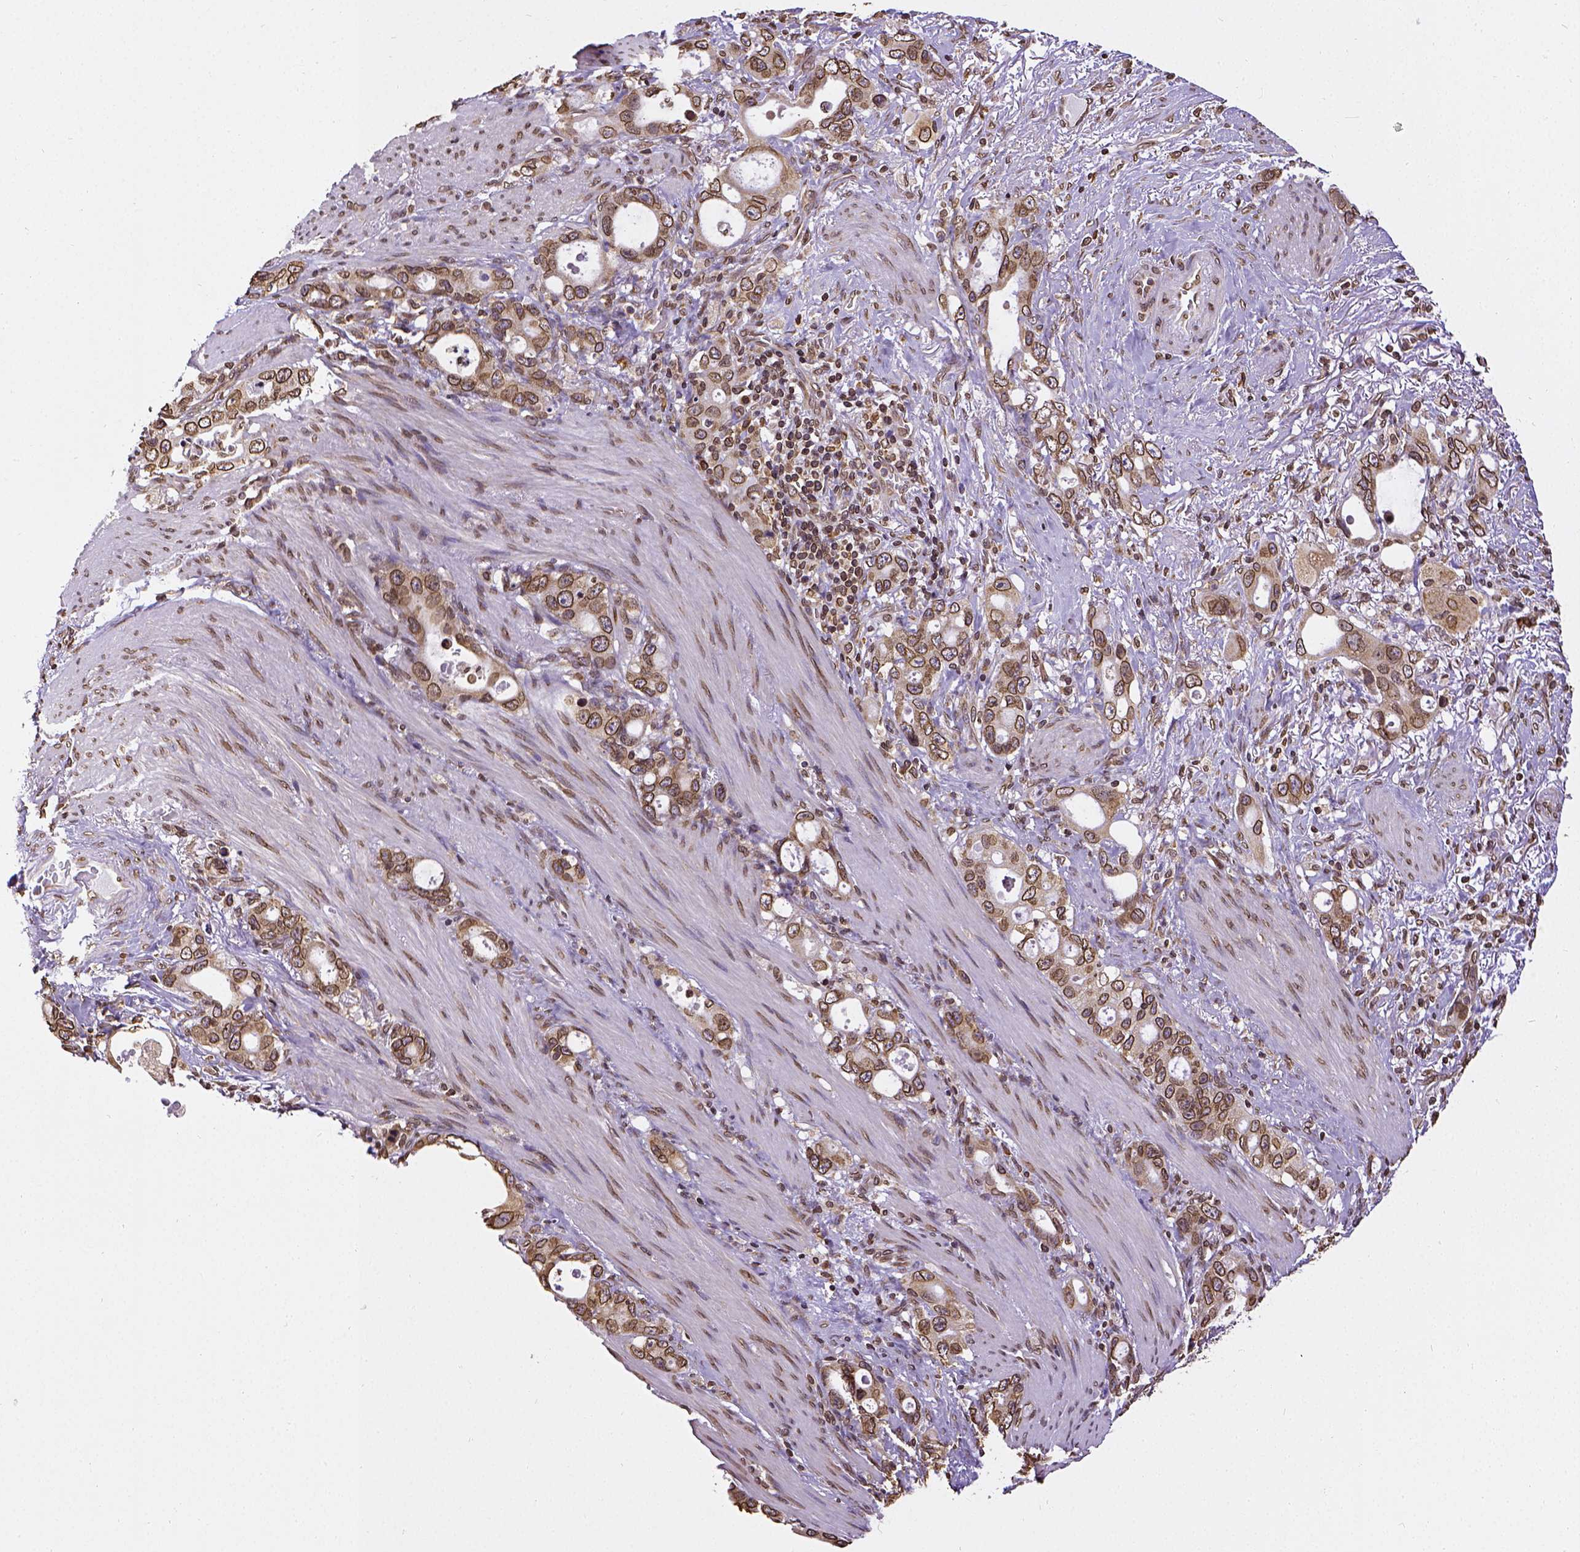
{"staining": {"intensity": "strong", "quantity": ">75%", "location": "cytoplasmic/membranous,nuclear"}, "tissue": "stomach cancer", "cell_type": "Tumor cells", "image_type": "cancer", "snomed": [{"axis": "morphology", "description": "Adenocarcinoma, NOS"}, {"axis": "topography", "description": "Stomach, upper"}], "caption": "Brown immunohistochemical staining in human adenocarcinoma (stomach) exhibits strong cytoplasmic/membranous and nuclear positivity in about >75% of tumor cells. The staining was performed using DAB, with brown indicating positive protein expression. Nuclei are stained blue with hematoxylin.", "gene": "MTDH", "patient": {"sex": "male", "age": 74}}